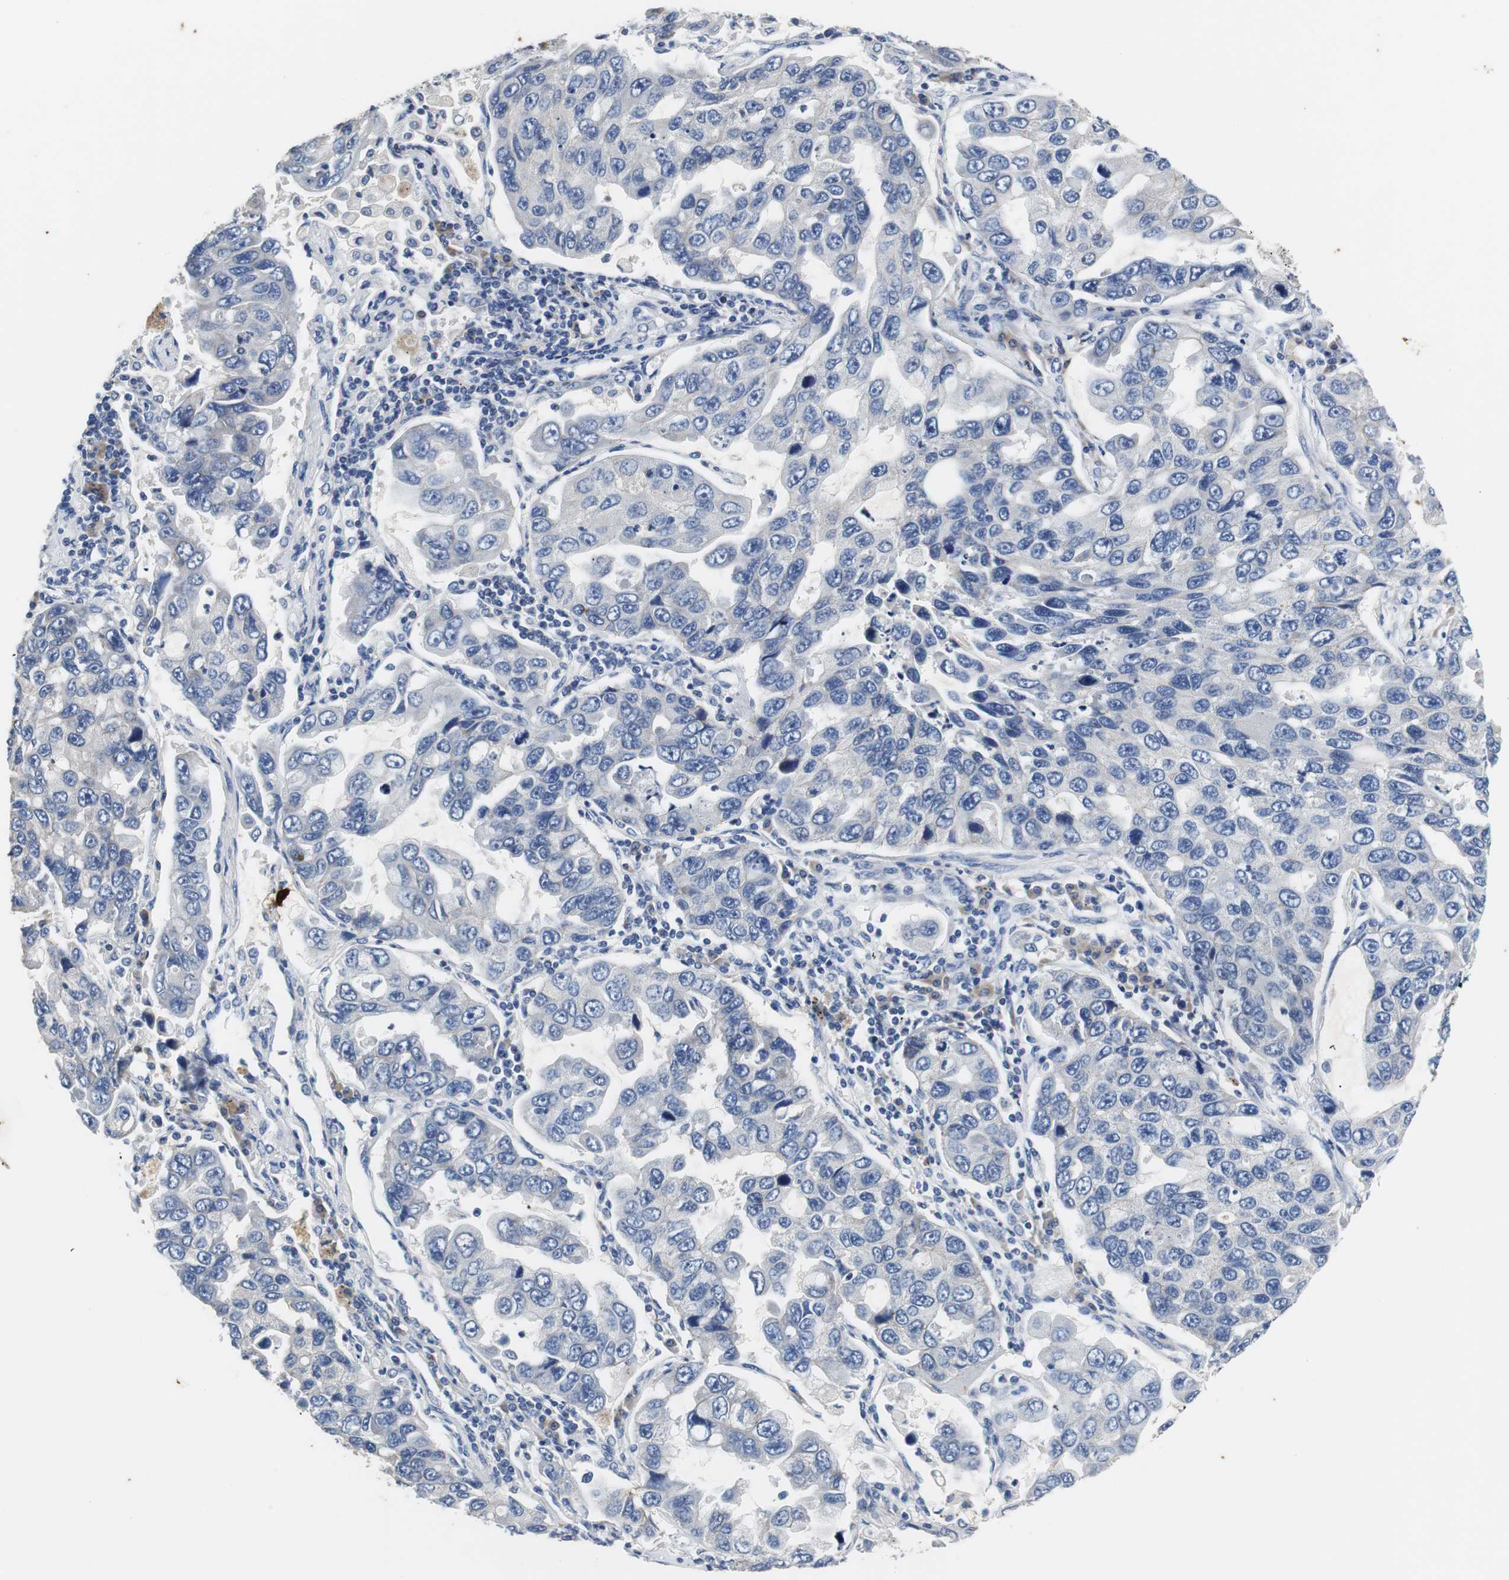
{"staining": {"intensity": "negative", "quantity": "none", "location": "none"}, "tissue": "lung cancer", "cell_type": "Tumor cells", "image_type": "cancer", "snomed": [{"axis": "morphology", "description": "Adenocarcinoma, NOS"}, {"axis": "topography", "description": "Lung"}], "caption": "High power microscopy micrograph of an immunohistochemistry micrograph of adenocarcinoma (lung), revealing no significant expression in tumor cells.", "gene": "PCK1", "patient": {"sex": "male", "age": 64}}